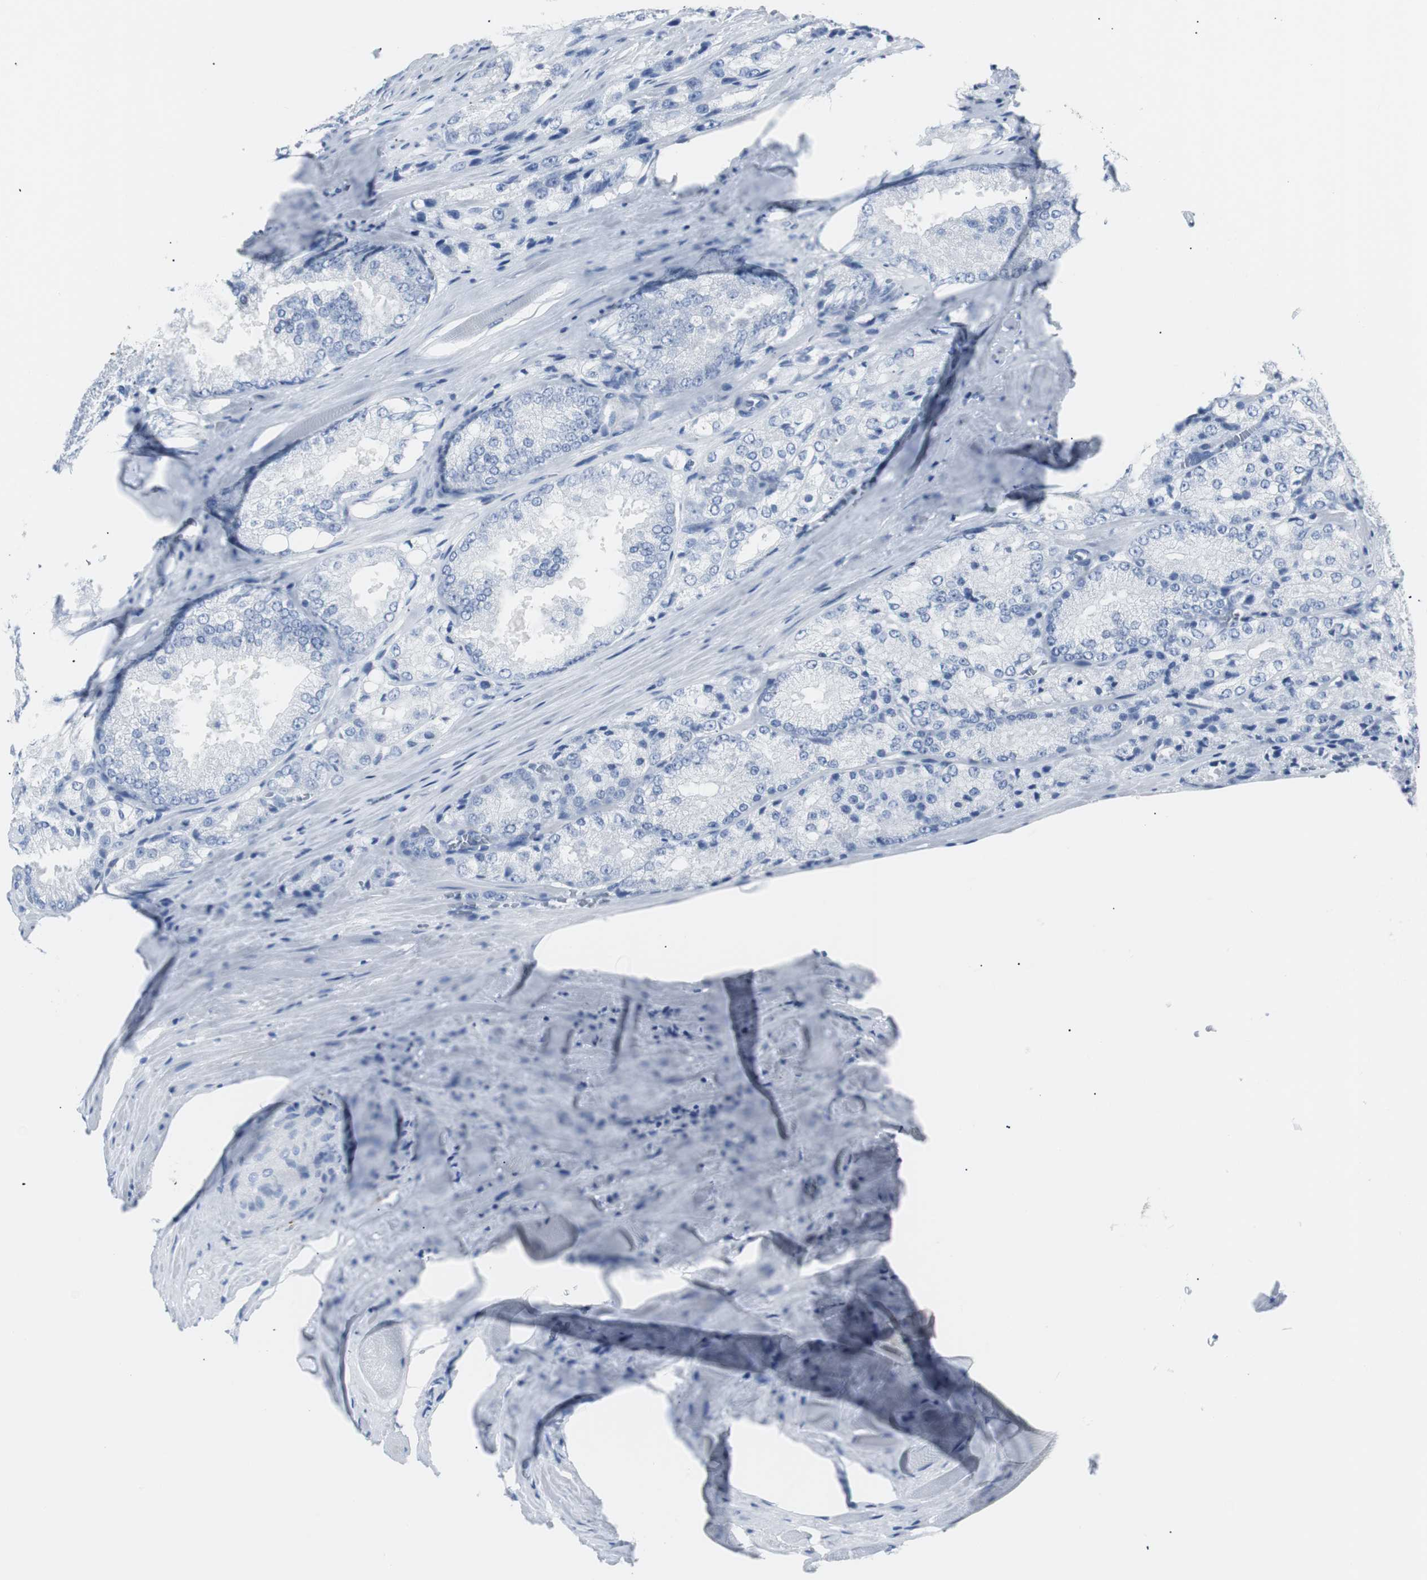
{"staining": {"intensity": "negative", "quantity": "none", "location": "none"}, "tissue": "prostate cancer", "cell_type": "Tumor cells", "image_type": "cancer", "snomed": [{"axis": "morphology", "description": "Adenocarcinoma, Low grade"}, {"axis": "topography", "description": "Prostate"}], "caption": "An image of low-grade adenocarcinoma (prostate) stained for a protein exhibits no brown staining in tumor cells.", "gene": "GAP43", "patient": {"sex": "male", "age": 64}}